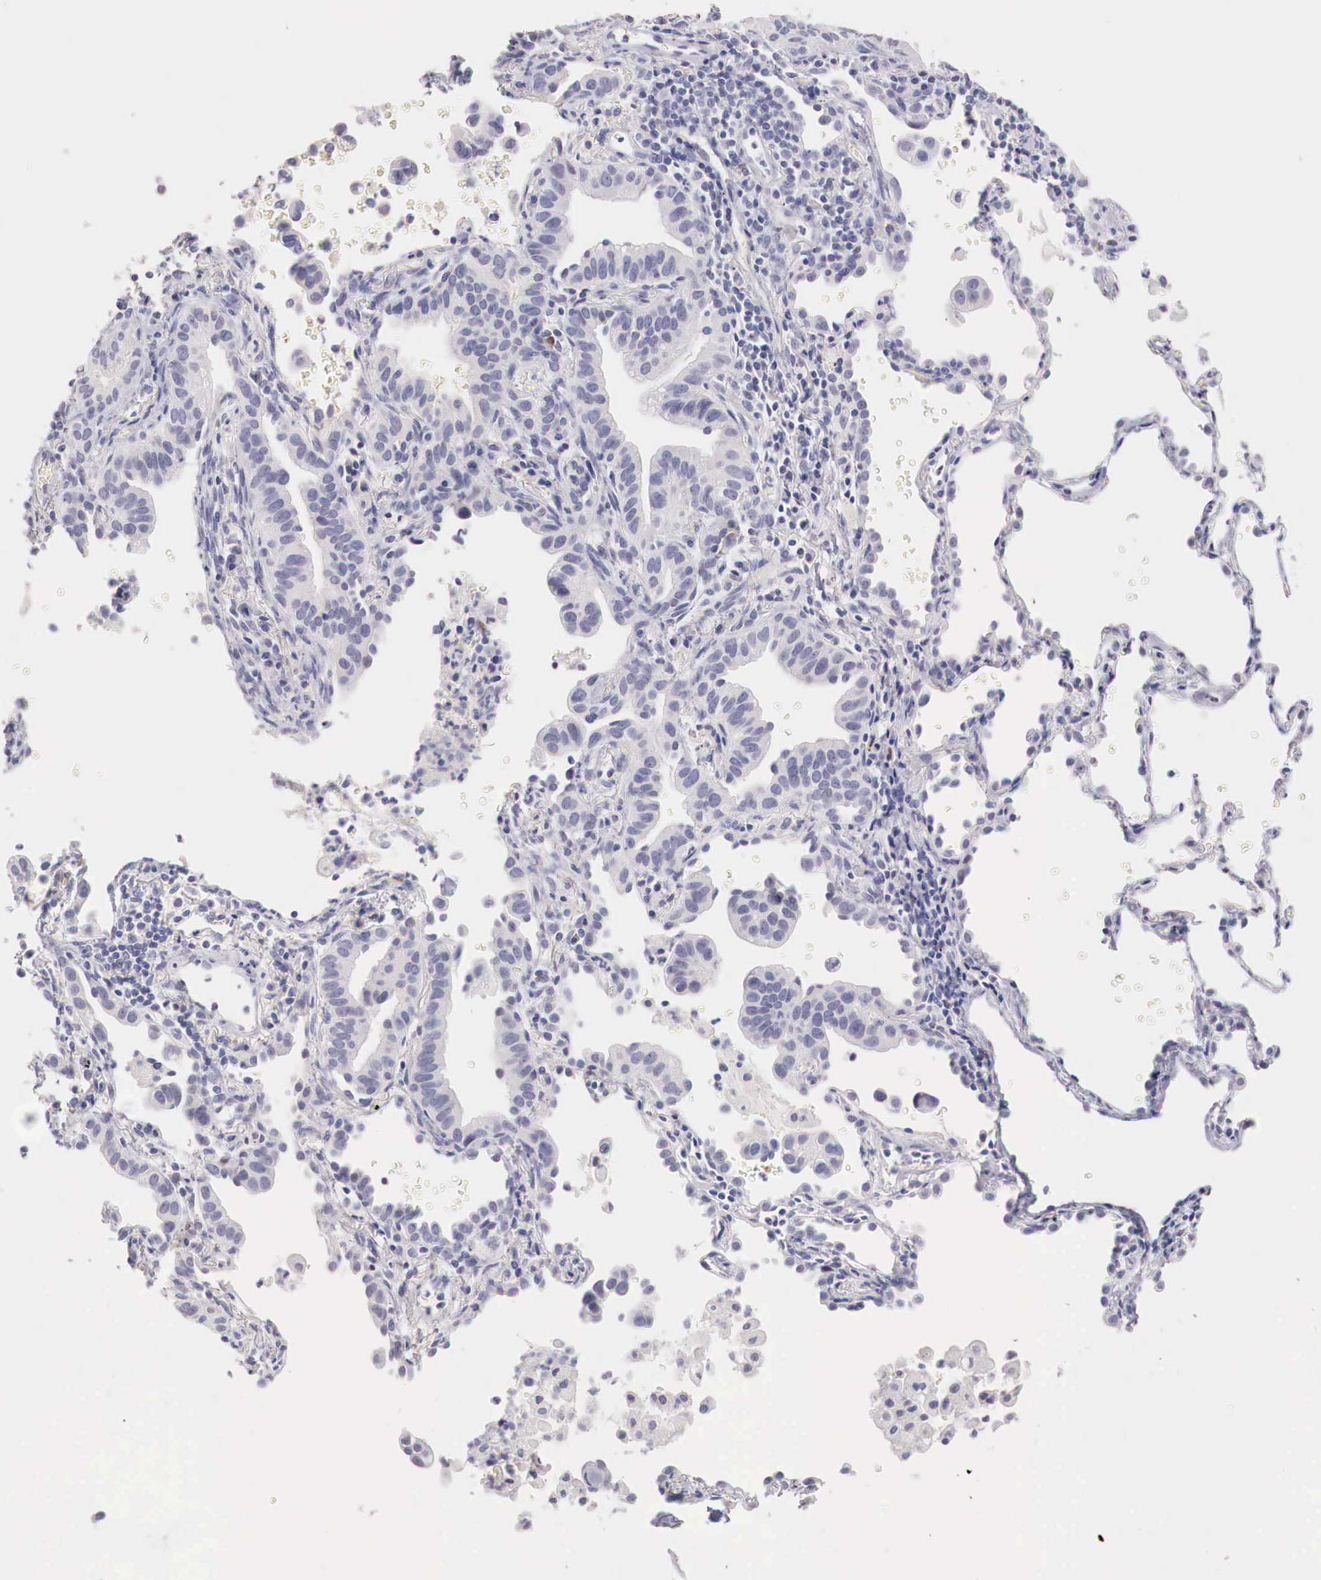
{"staining": {"intensity": "negative", "quantity": "none", "location": "none"}, "tissue": "lung cancer", "cell_type": "Tumor cells", "image_type": "cancer", "snomed": [{"axis": "morphology", "description": "Adenocarcinoma, NOS"}, {"axis": "topography", "description": "Lung"}], "caption": "Immunohistochemistry image of neoplastic tissue: lung cancer stained with DAB displays no significant protein expression in tumor cells.", "gene": "ITIH6", "patient": {"sex": "female", "age": 50}}